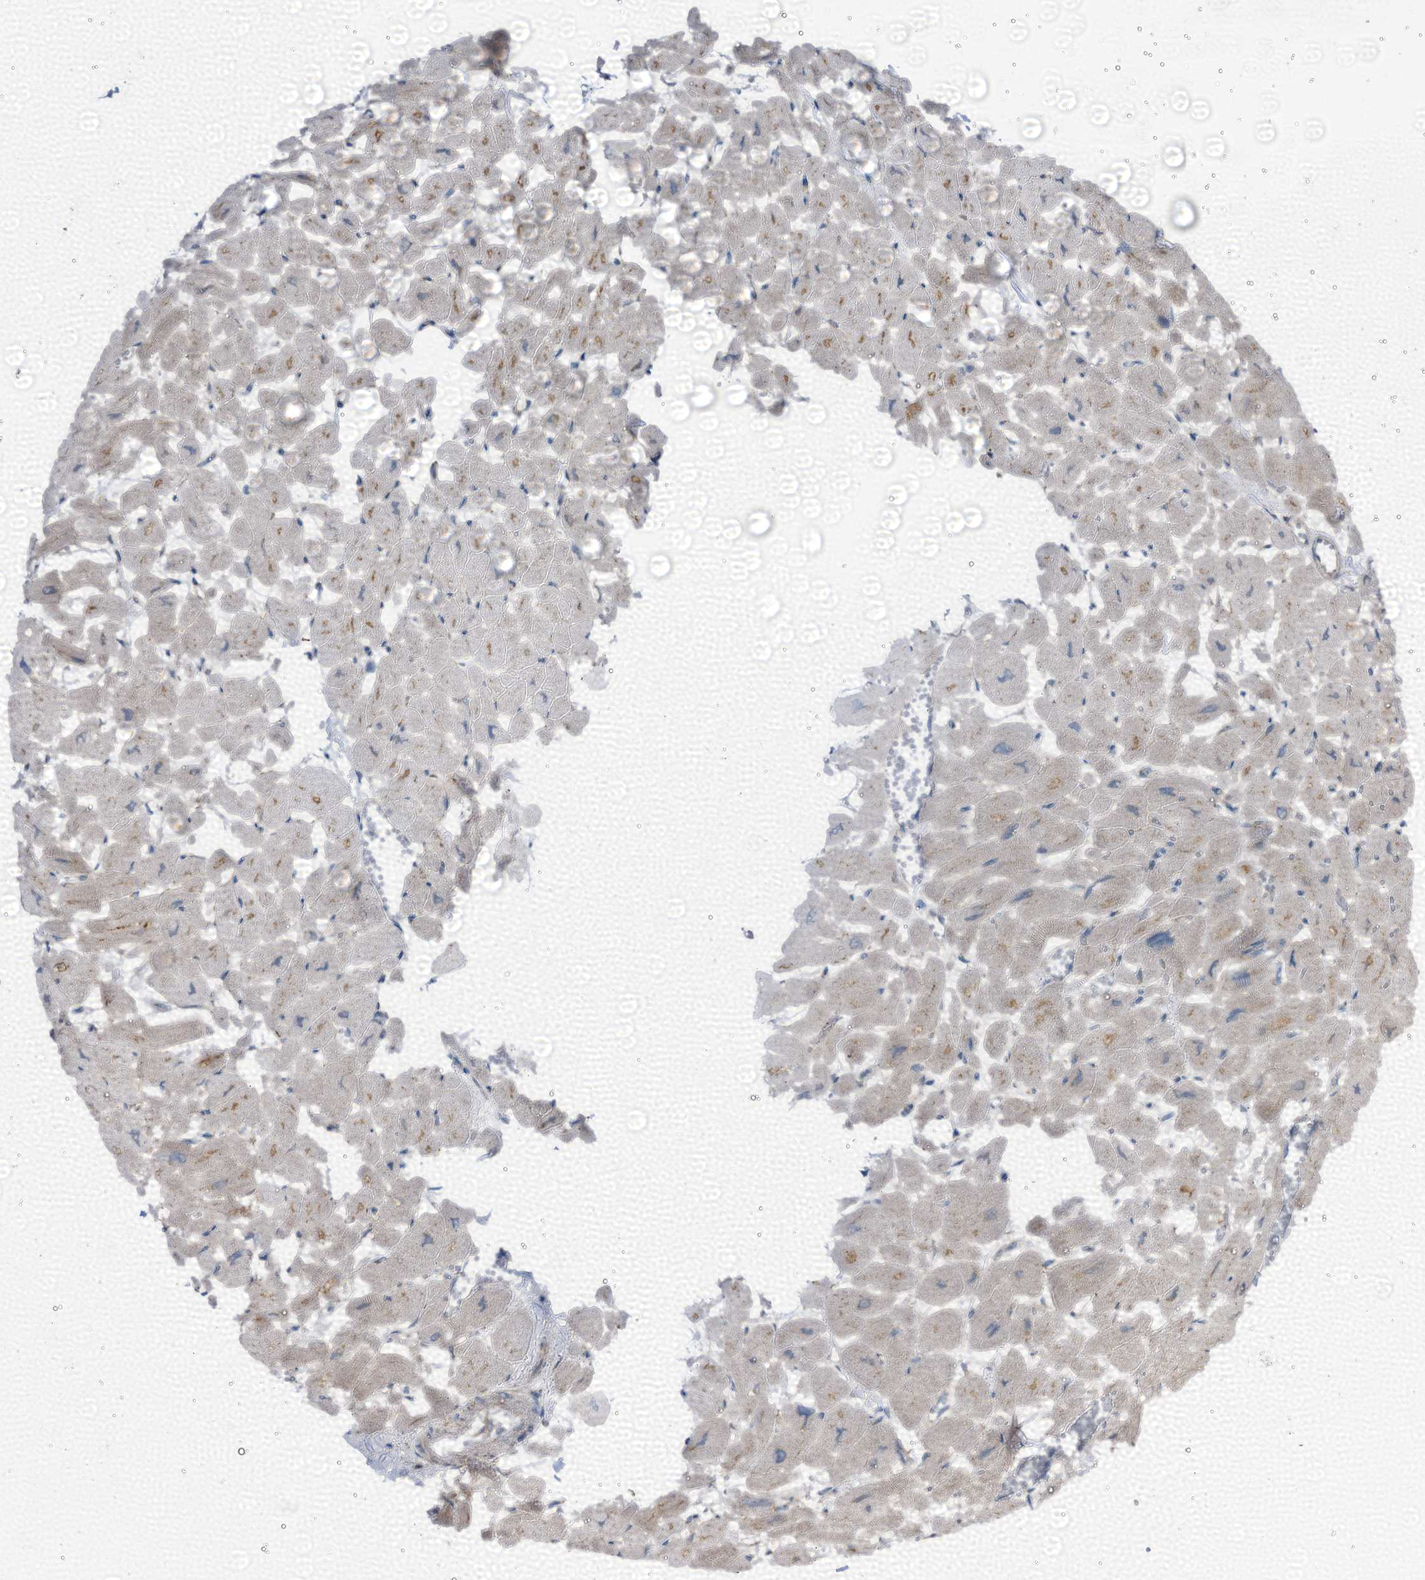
{"staining": {"intensity": "moderate", "quantity": "<25%", "location": "cytoplasmic/membranous"}, "tissue": "heart muscle", "cell_type": "Cardiomyocytes", "image_type": "normal", "snomed": [{"axis": "morphology", "description": "Normal tissue, NOS"}, {"axis": "topography", "description": "Heart"}], "caption": "Human heart muscle stained with a brown dye reveals moderate cytoplasmic/membranous positive staining in approximately <25% of cardiomyocytes.", "gene": "STARD13", "patient": {"sex": "male", "age": 54}}